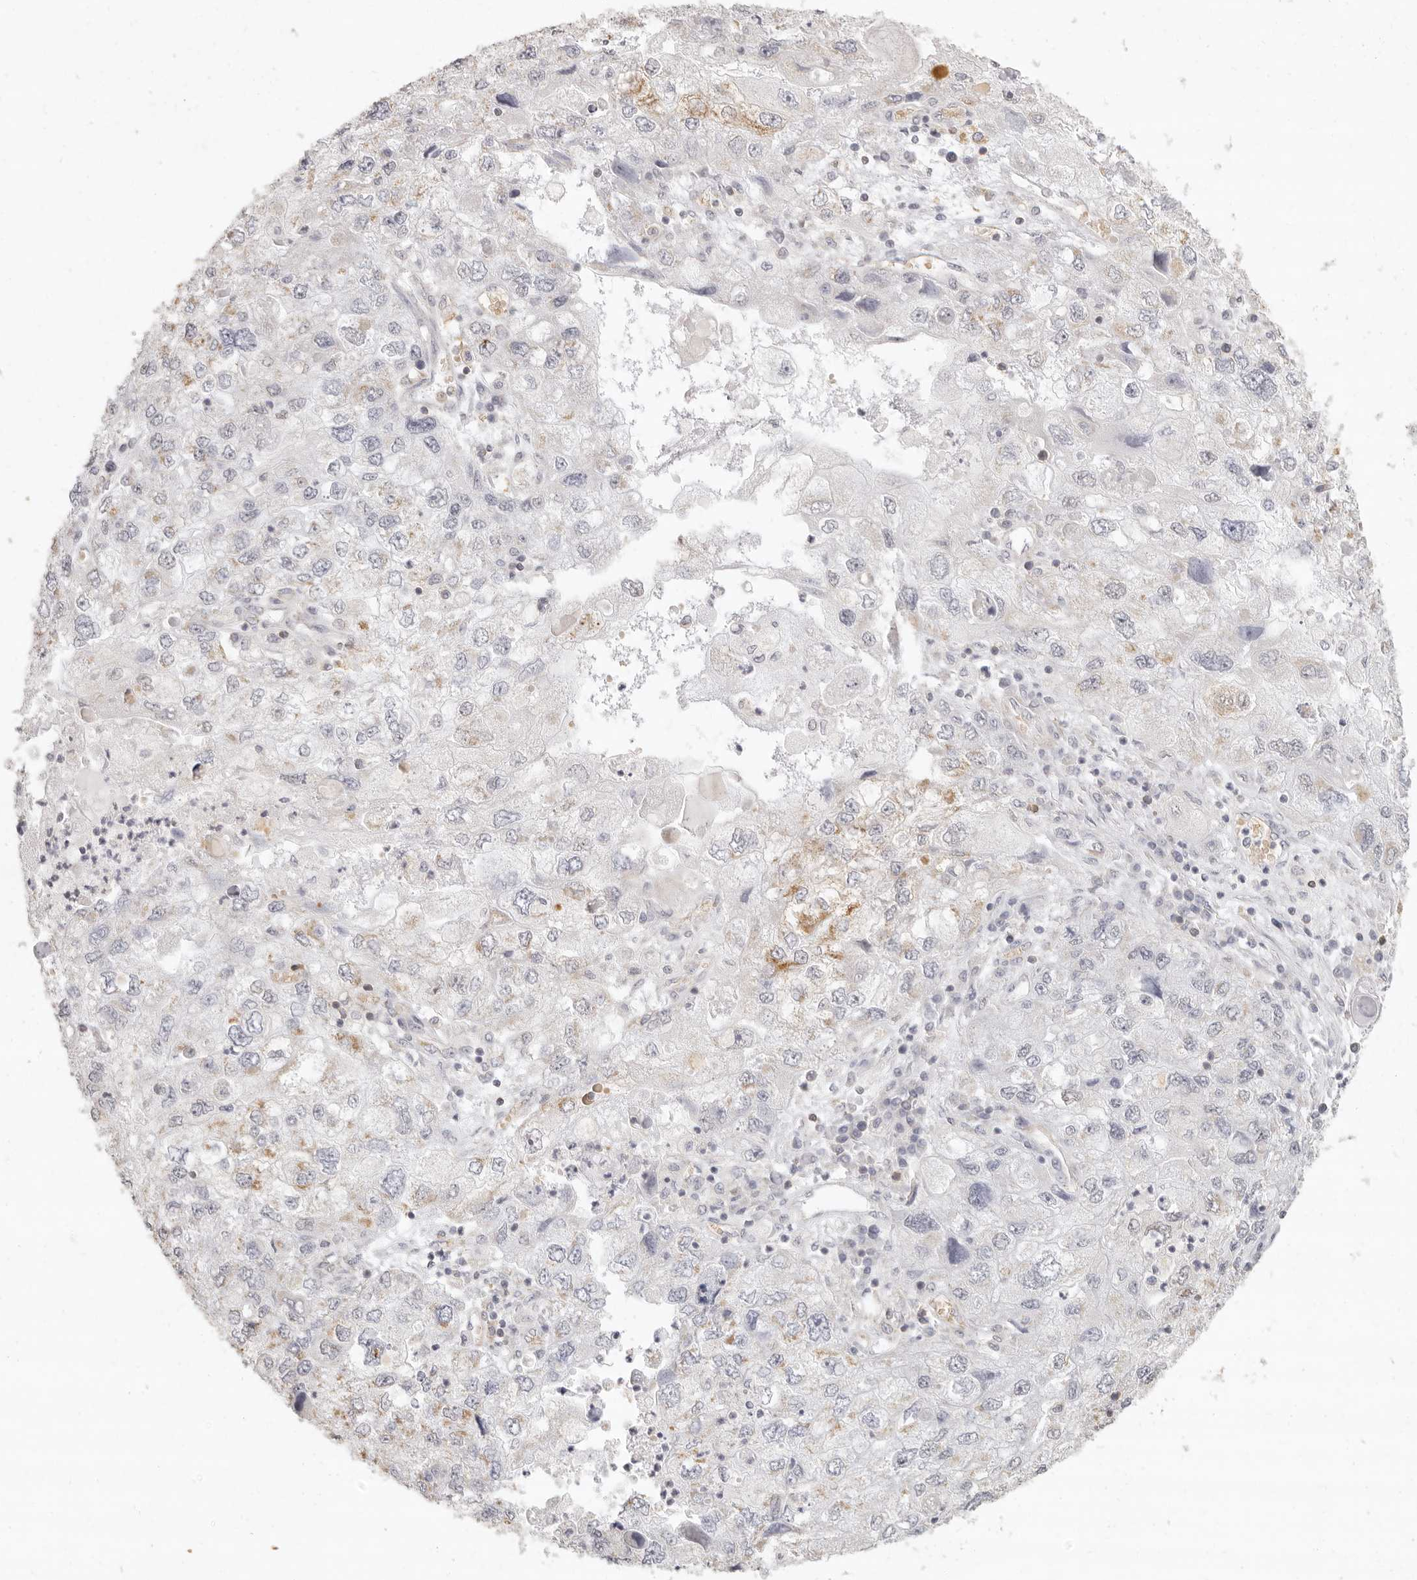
{"staining": {"intensity": "weak", "quantity": "<25%", "location": "cytoplasmic/membranous"}, "tissue": "endometrial cancer", "cell_type": "Tumor cells", "image_type": "cancer", "snomed": [{"axis": "morphology", "description": "Adenocarcinoma, NOS"}, {"axis": "topography", "description": "Endometrium"}], "caption": "Adenocarcinoma (endometrial) was stained to show a protein in brown. There is no significant expression in tumor cells.", "gene": "NIBAN1", "patient": {"sex": "female", "age": 49}}